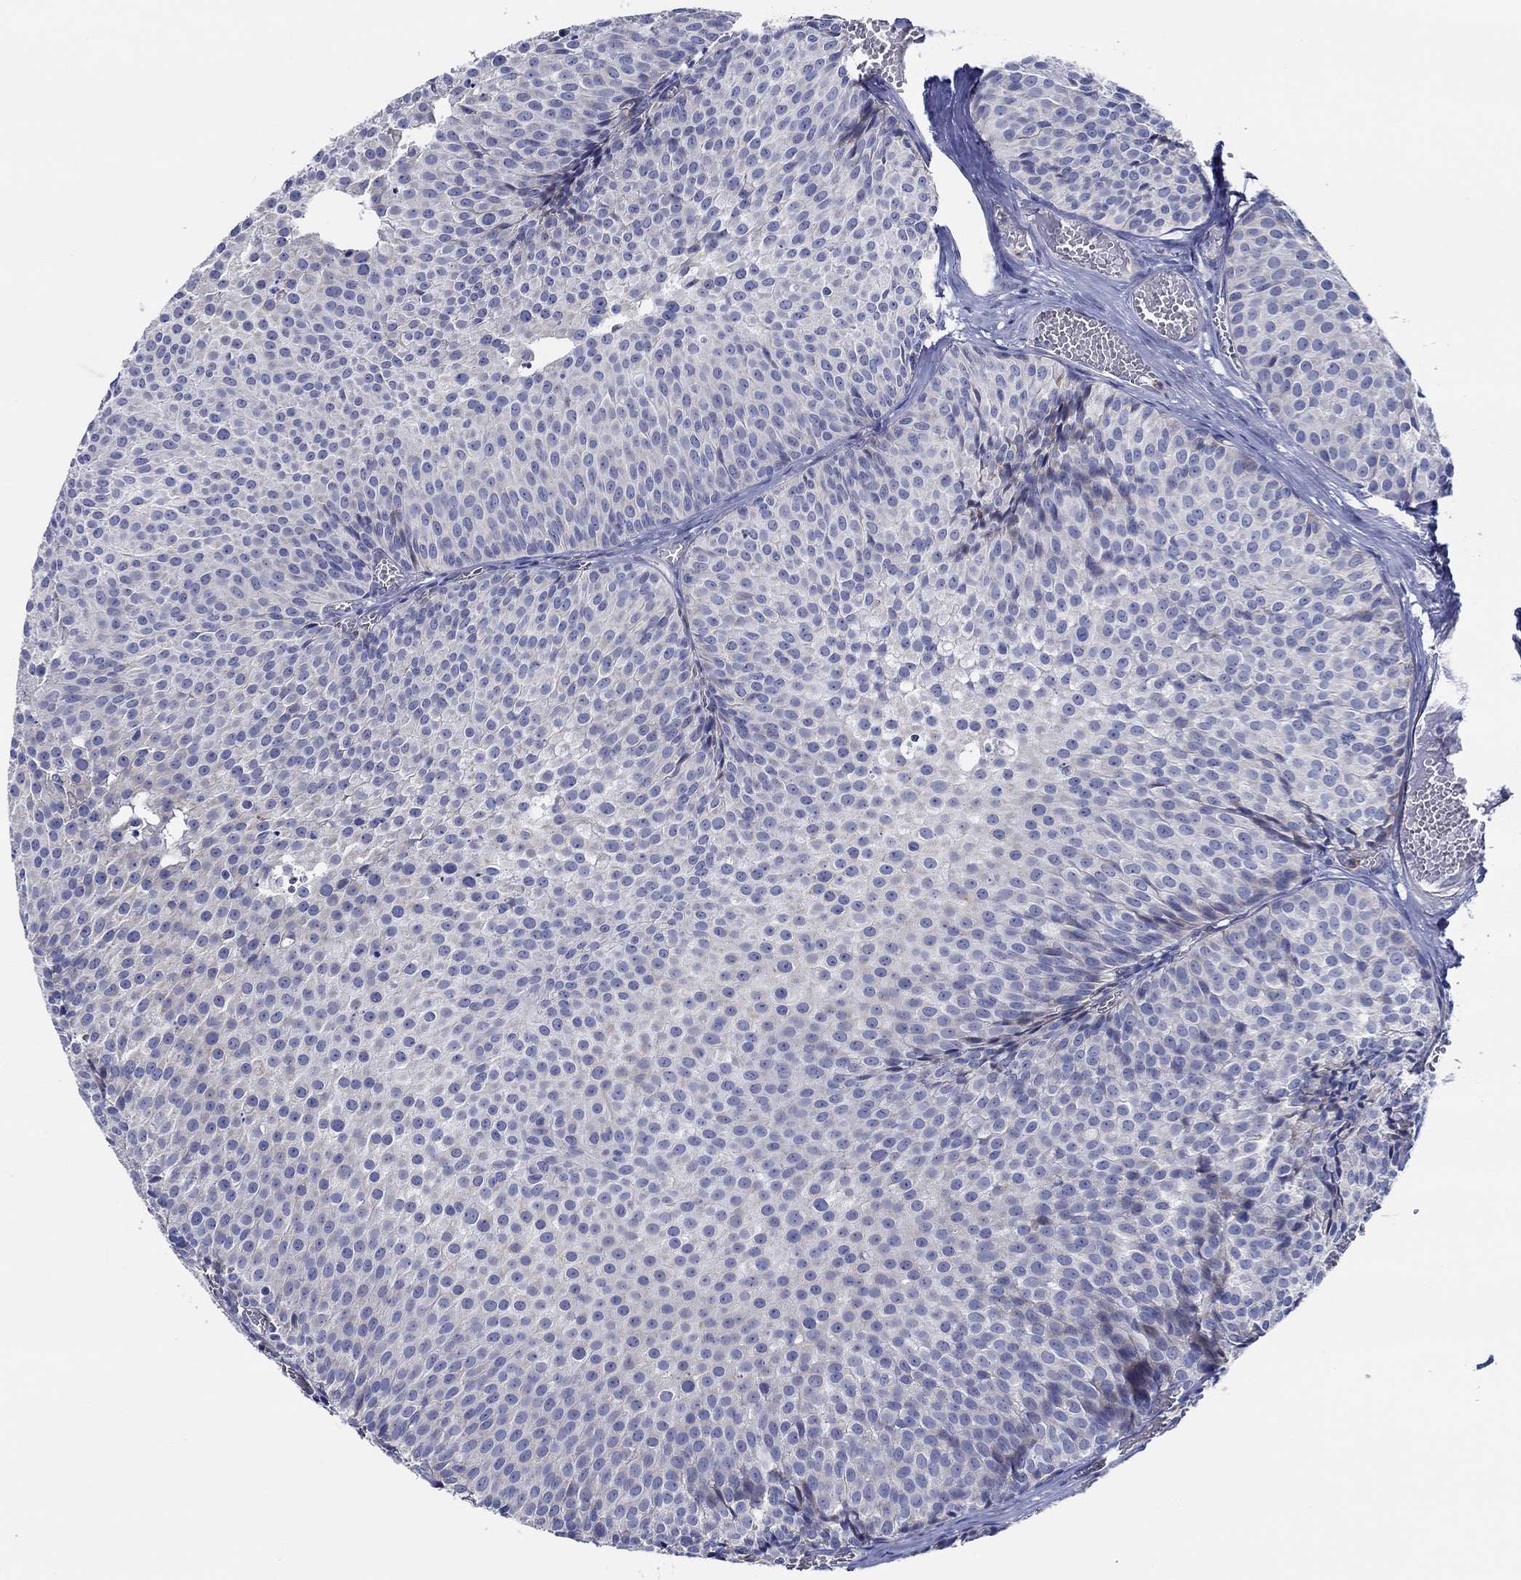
{"staining": {"intensity": "negative", "quantity": "none", "location": "none"}, "tissue": "urothelial cancer", "cell_type": "Tumor cells", "image_type": "cancer", "snomed": [{"axis": "morphology", "description": "Urothelial carcinoma, Low grade"}, {"axis": "topography", "description": "Urinary bladder"}], "caption": "This is an immunohistochemistry (IHC) image of urothelial carcinoma (low-grade). There is no staining in tumor cells.", "gene": "CFAP61", "patient": {"sex": "male", "age": 63}}